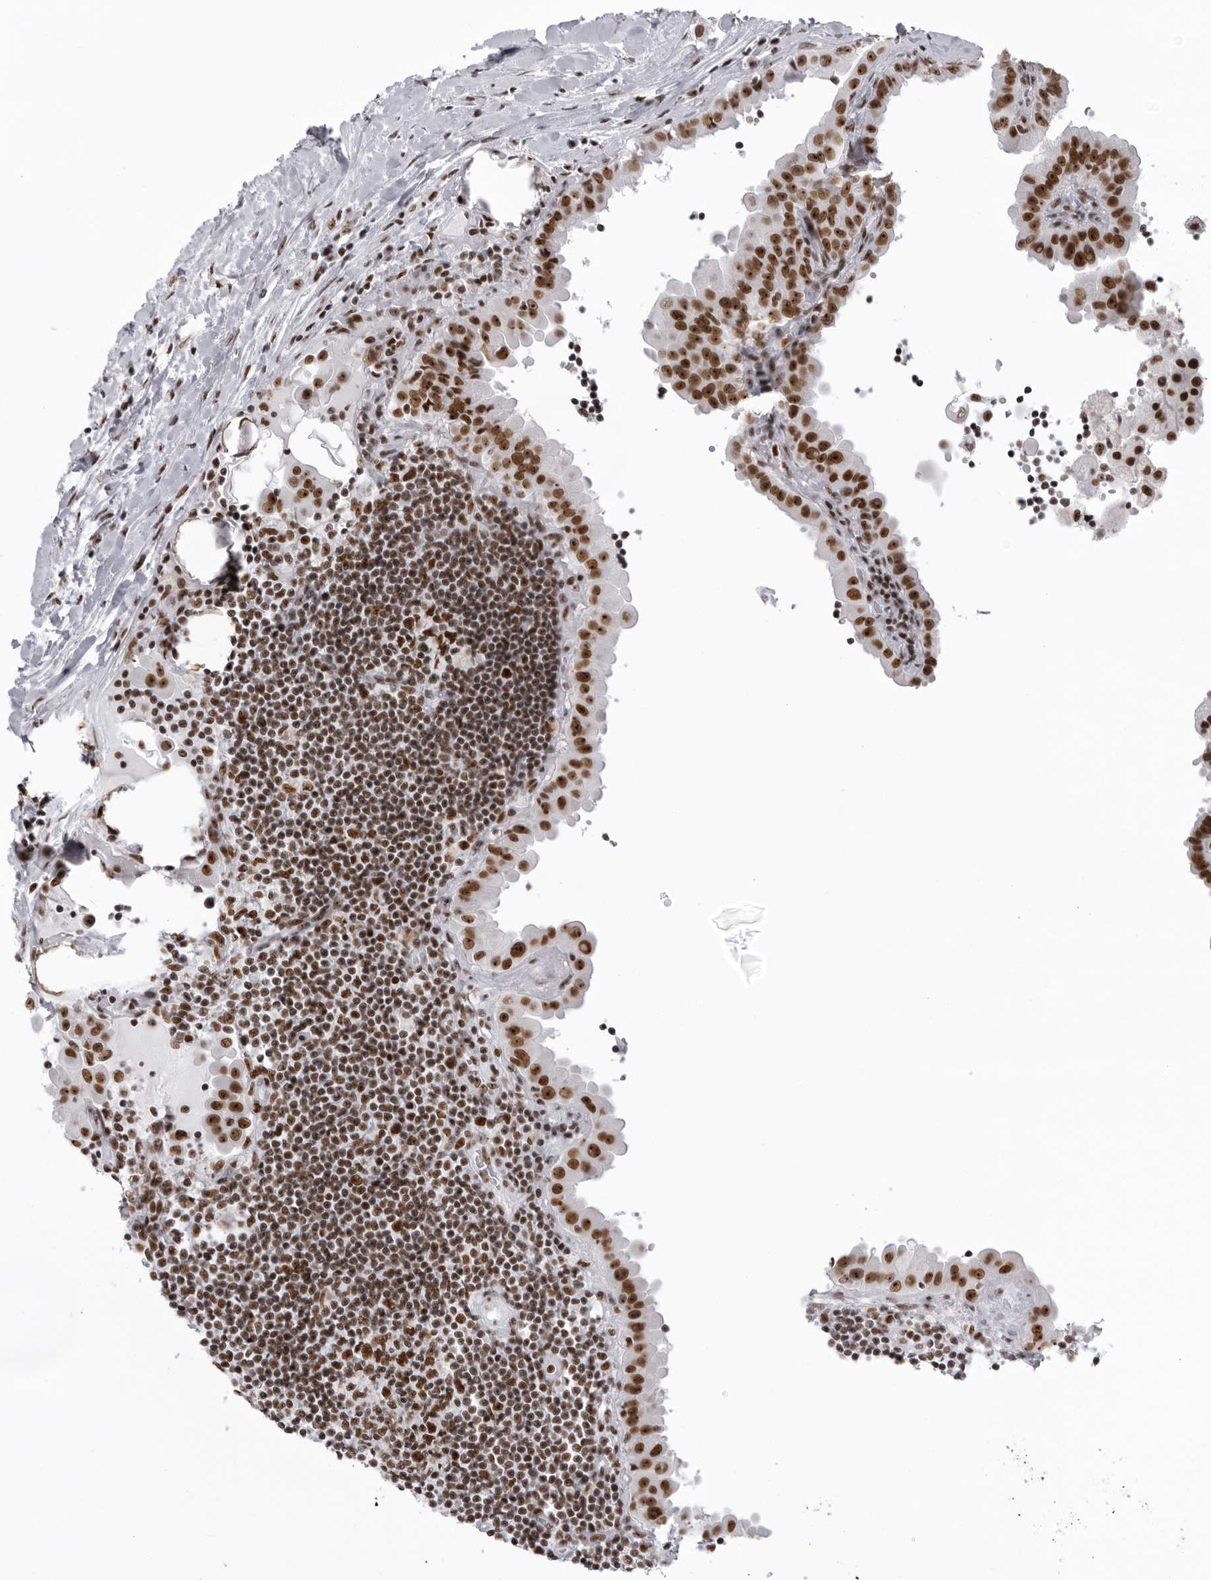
{"staining": {"intensity": "strong", "quantity": ">75%", "location": "nuclear"}, "tissue": "thyroid cancer", "cell_type": "Tumor cells", "image_type": "cancer", "snomed": [{"axis": "morphology", "description": "Papillary adenocarcinoma, NOS"}, {"axis": "topography", "description": "Thyroid gland"}], "caption": "An image showing strong nuclear staining in about >75% of tumor cells in thyroid papillary adenocarcinoma, as visualized by brown immunohistochemical staining.", "gene": "DHX9", "patient": {"sex": "male", "age": 33}}